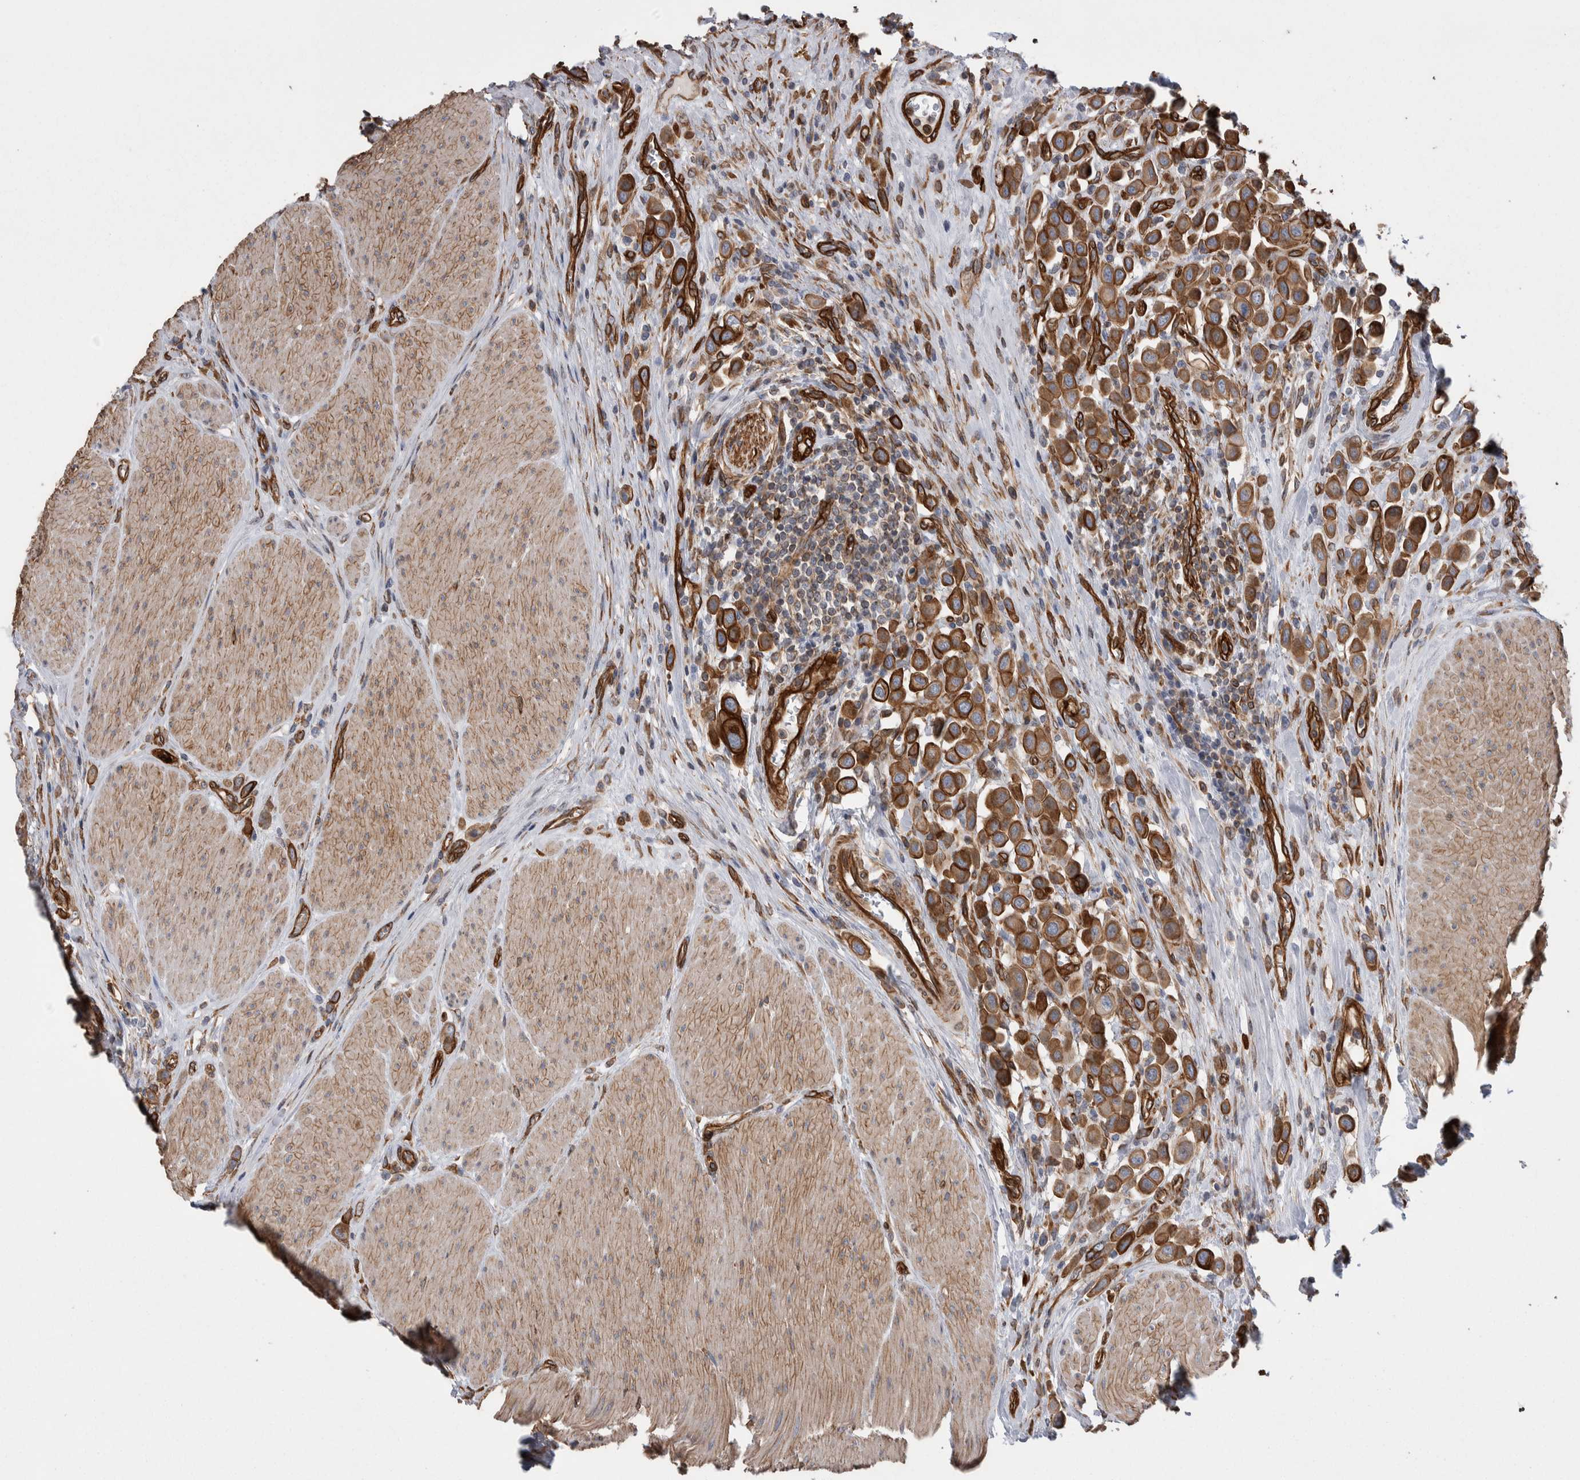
{"staining": {"intensity": "strong", "quantity": ">75%", "location": "cytoplasmic/membranous"}, "tissue": "urothelial cancer", "cell_type": "Tumor cells", "image_type": "cancer", "snomed": [{"axis": "morphology", "description": "Urothelial carcinoma, High grade"}, {"axis": "topography", "description": "Urinary bladder"}], "caption": "Urothelial cancer stained with a protein marker displays strong staining in tumor cells.", "gene": "KIF12", "patient": {"sex": "male", "age": 50}}